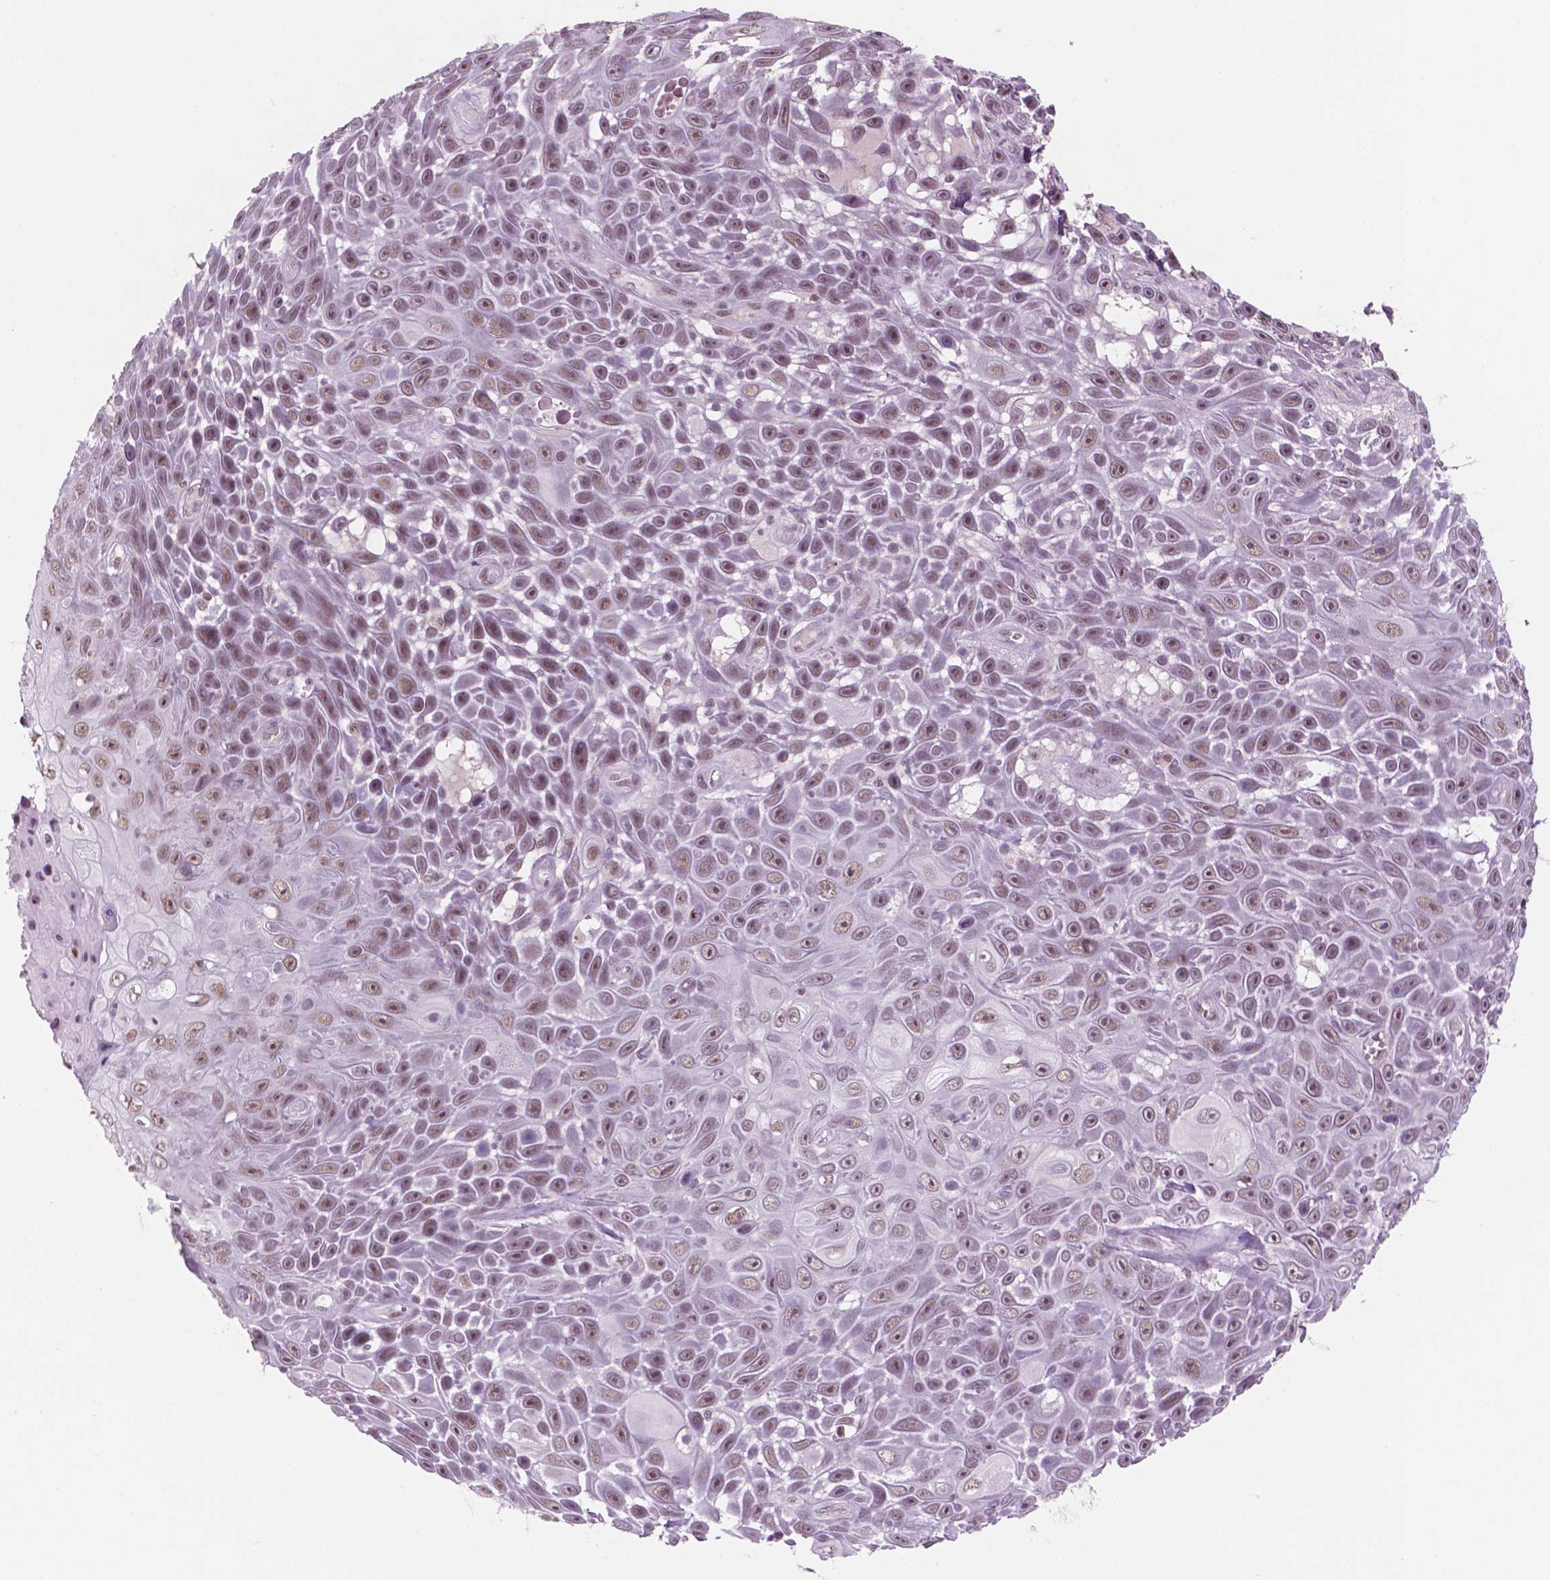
{"staining": {"intensity": "weak", "quantity": ">75%", "location": "nuclear"}, "tissue": "skin cancer", "cell_type": "Tumor cells", "image_type": "cancer", "snomed": [{"axis": "morphology", "description": "Squamous cell carcinoma, NOS"}, {"axis": "topography", "description": "Skin"}], "caption": "A low amount of weak nuclear positivity is identified in about >75% of tumor cells in squamous cell carcinoma (skin) tissue.", "gene": "CTR9", "patient": {"sex": "male", "age": 82}}